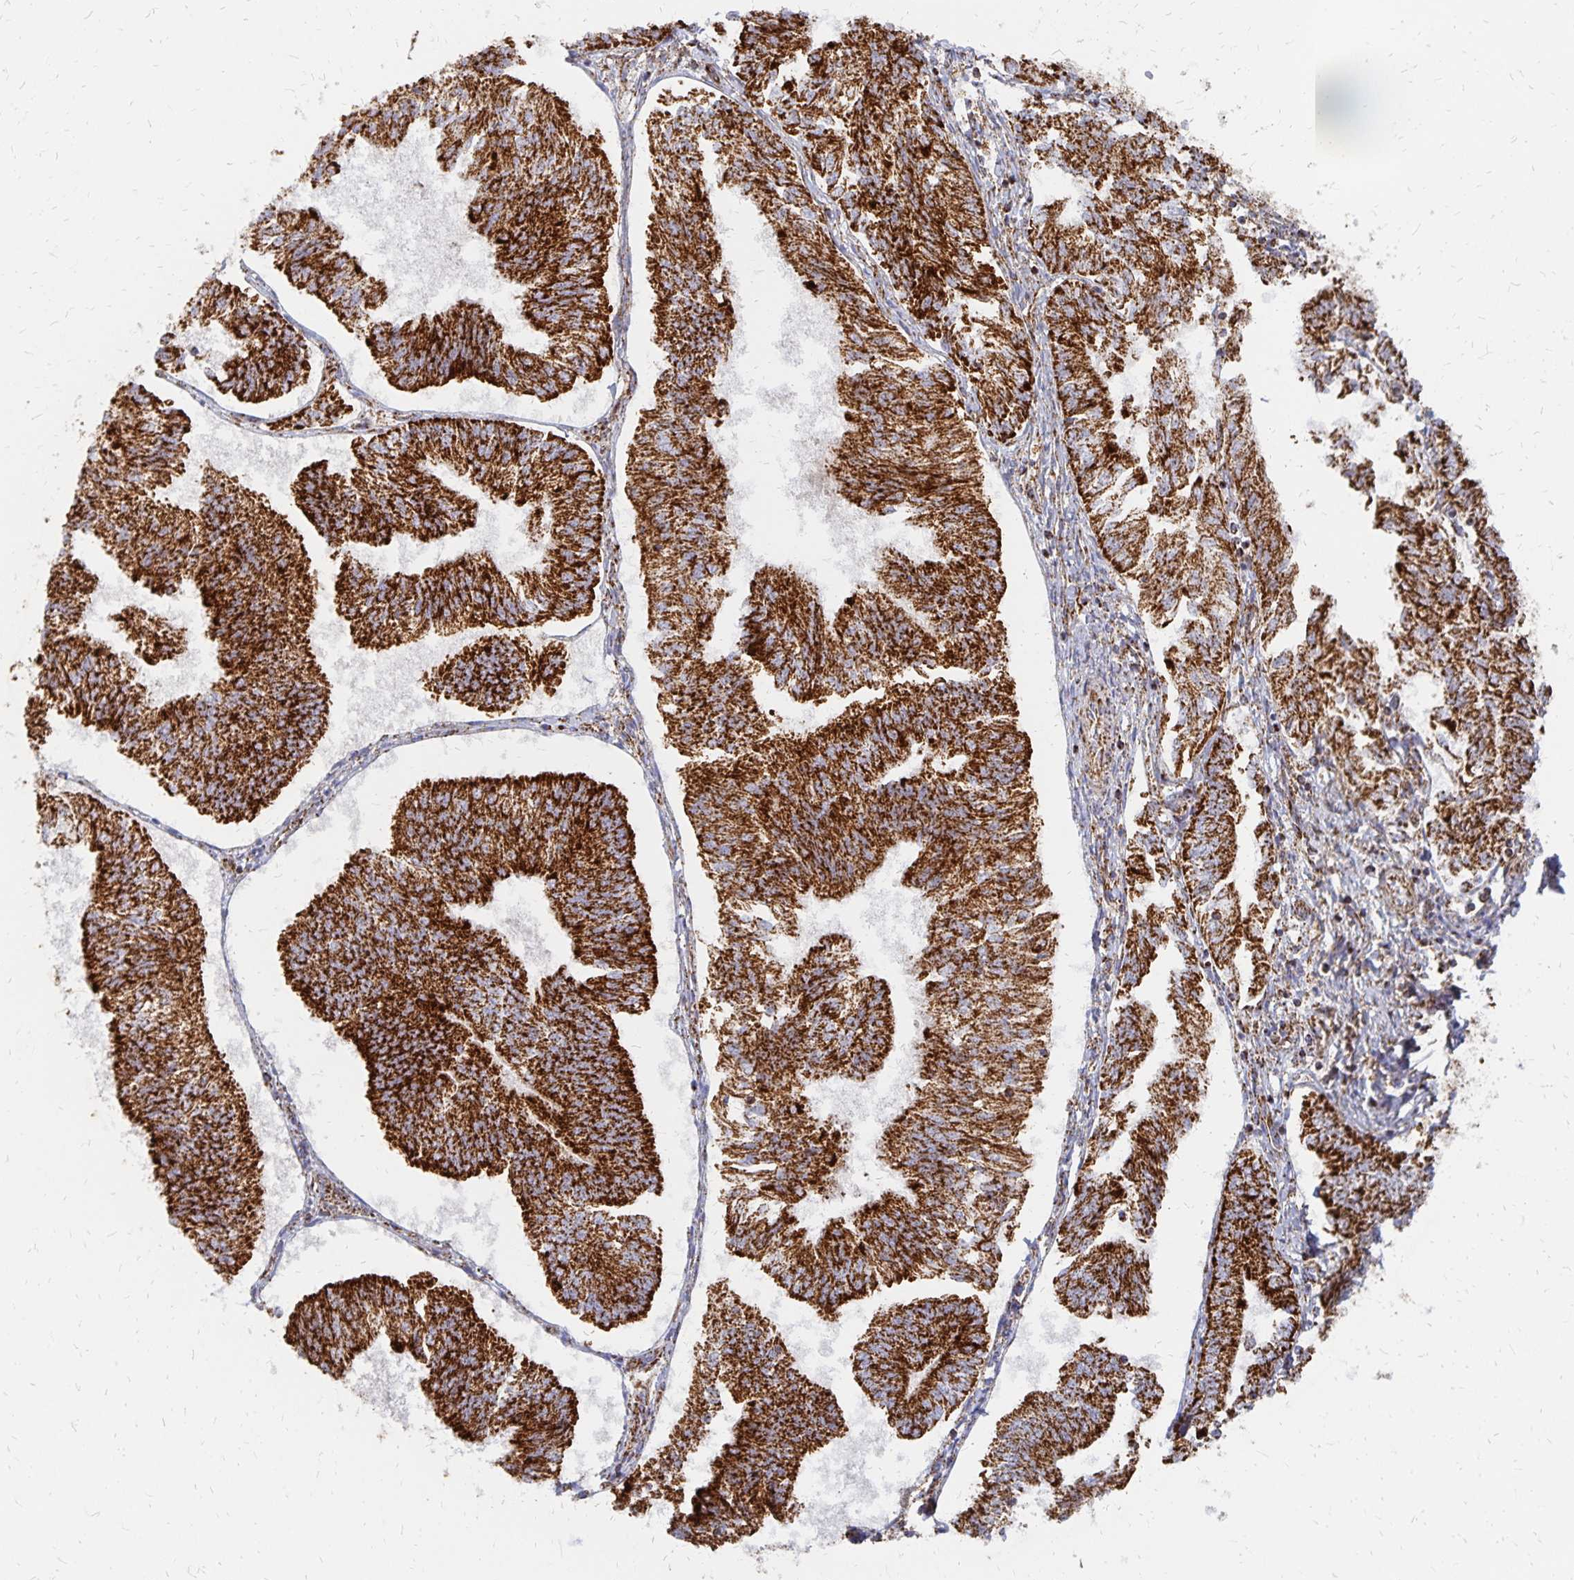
{"staining": {"intensity": "strong", "quantity": ">75%", "location": "cytoplasmic/membranous"}, "tissue": "endometrial cancer", "cell_type": "Tumor cells", "image_type": "cancer", "snomed": [{"axis": "morphology", "description": "Adenocarcinoma, NOS"}, {"axis": "topography", "description": "Endometrium"}], "caption": "Endometrial adenocarcinoma was stained to show a protein in brown. There is high levels of strong cytoplasmic/membranous staining in about >75% of tumor cells.", "gene": "STOML2", "patient": {"sex": "female", "age": 58}}